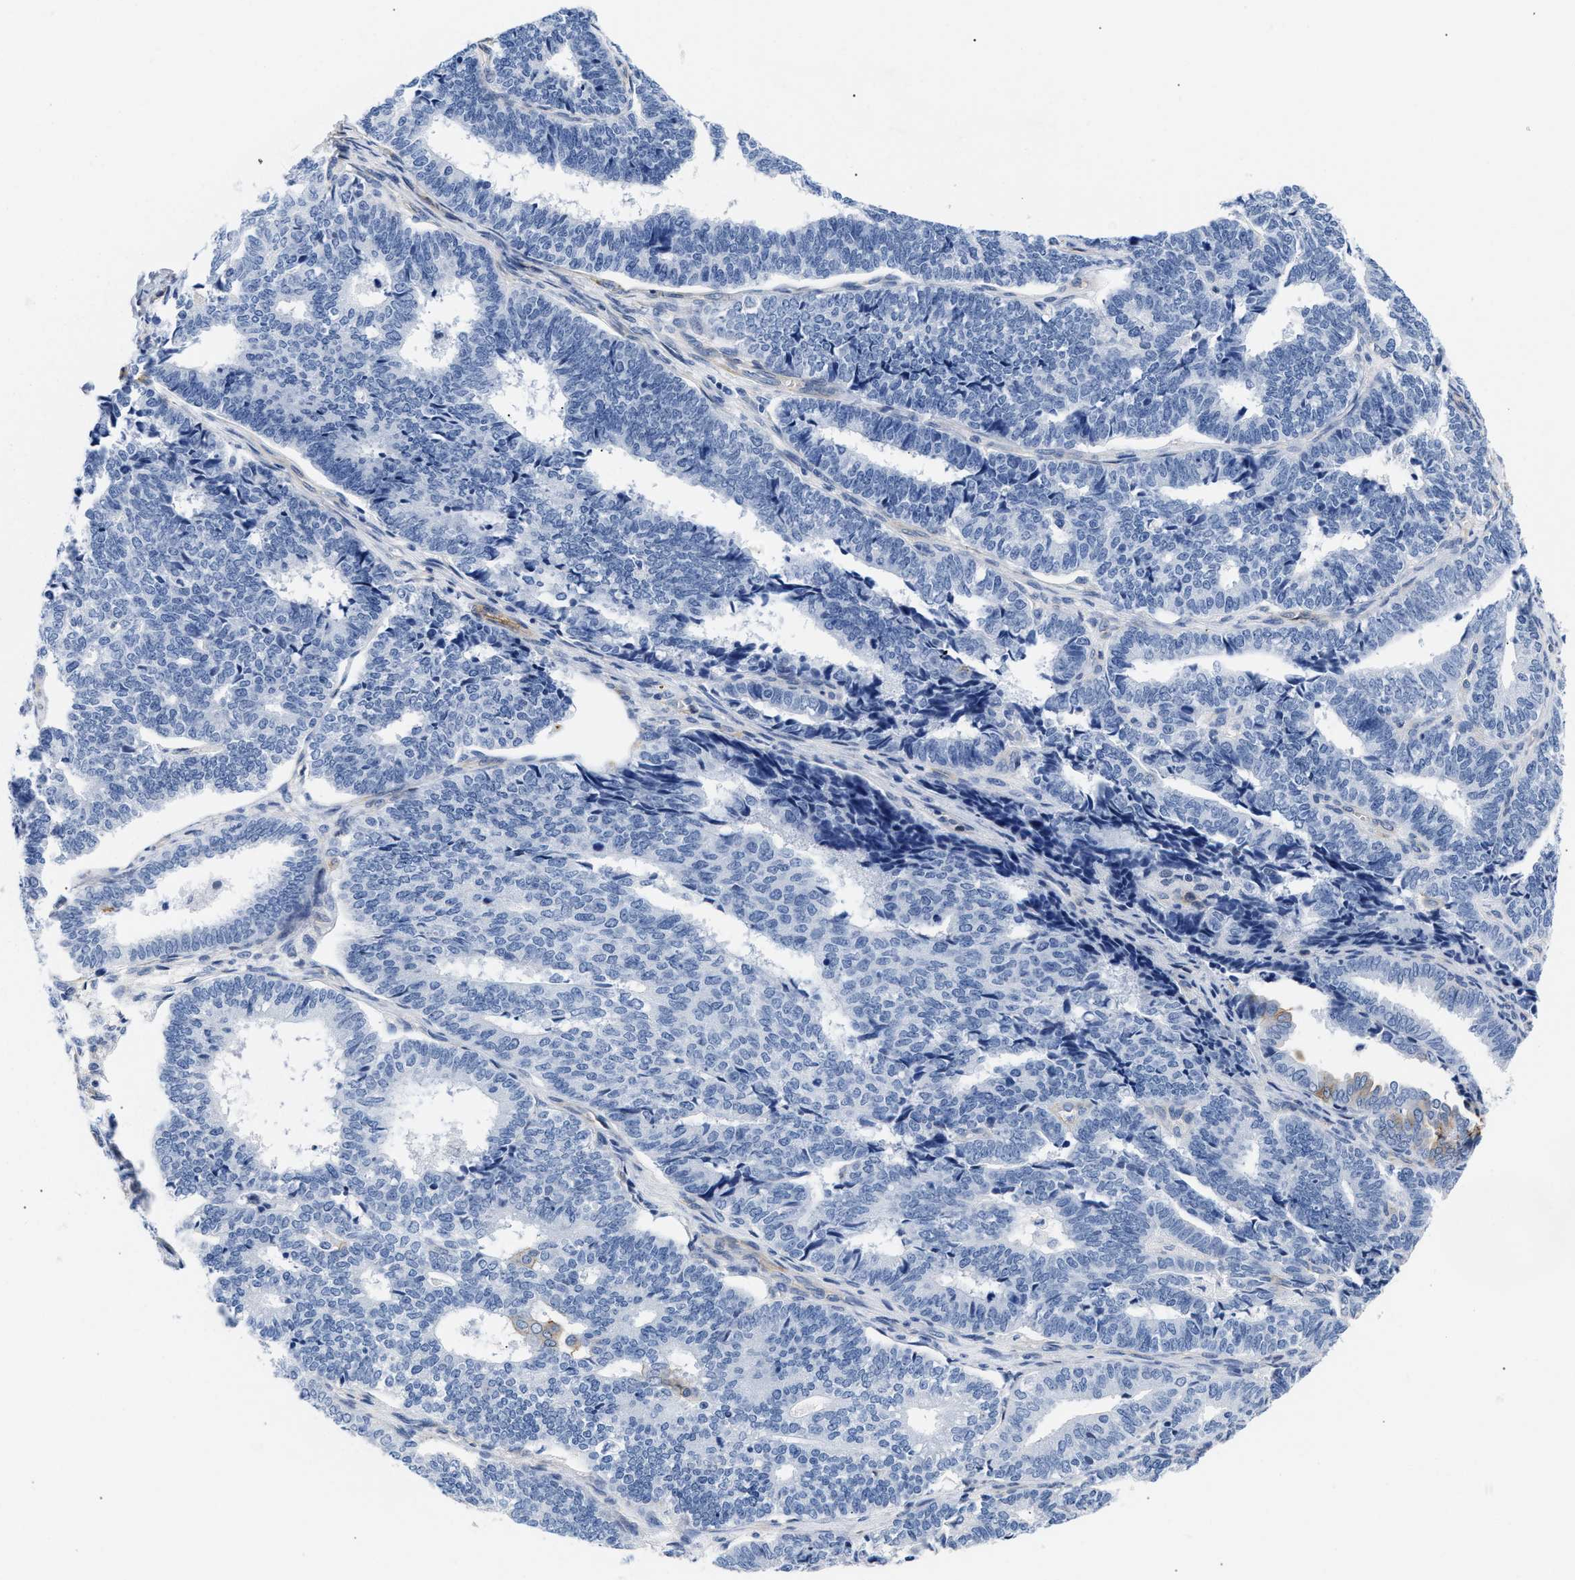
{"staining": {"intensity": "negative", "quantity": "none", "location": "none"}, "tissue": "endometrial cancer", "cell_type": "Tumor cells", "image_type": "cancer", "snomed": [{"axis": "morphology", "description": "Adenocarcinoma, NOS"}, {"axis": "topography", "description": "Endometrium"}], "caption": "Immunohistochemical staining of human endometrial cancer reveals no significant expression in tumor cells.", "gene": "TRIM29", "patient": {"sex": "female", "age": 70}}